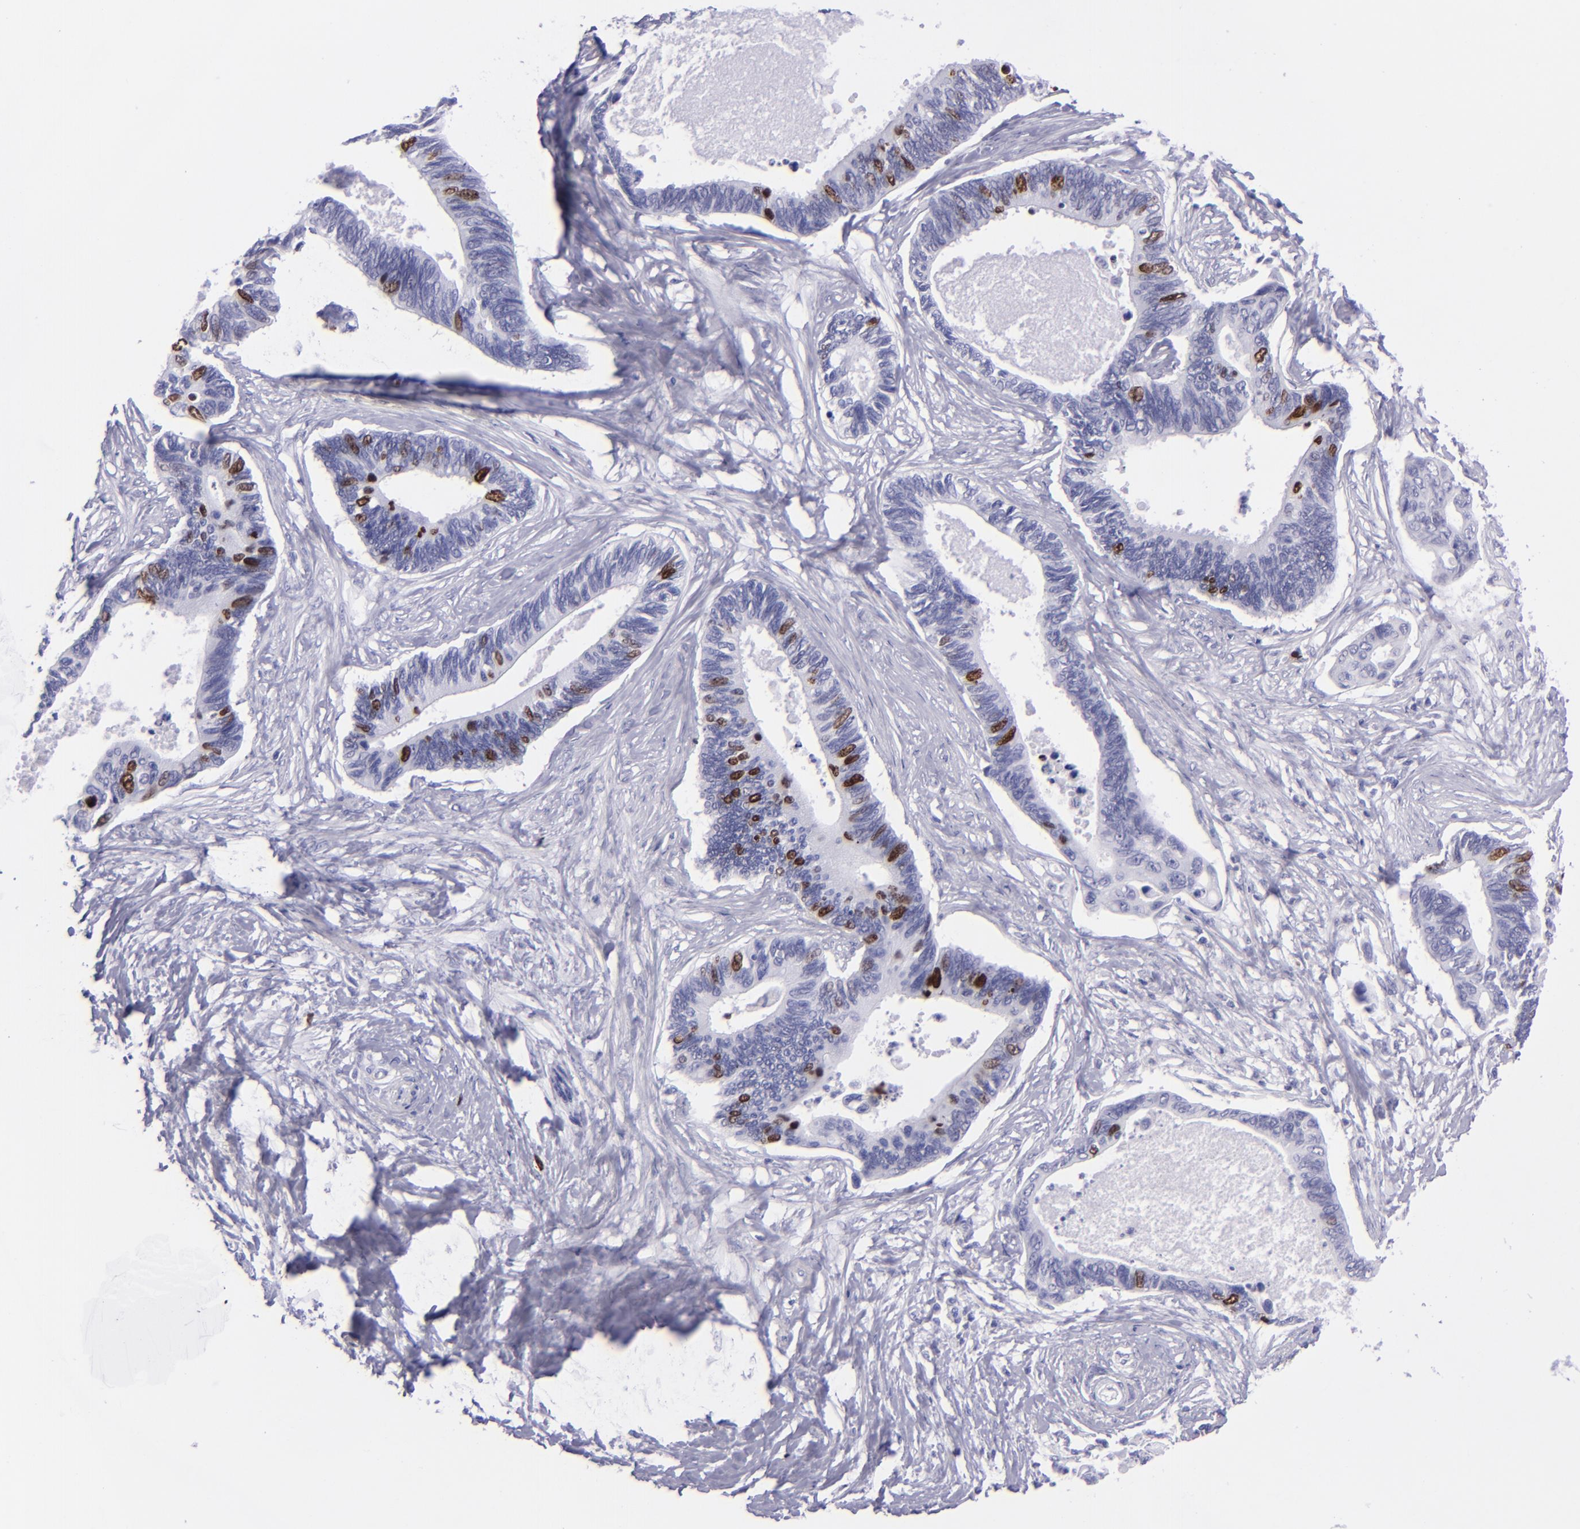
{"staining": {"intensity": "strong", "quantity": "<25%", "location": "nuclear"}, "tissue": "pancreatic cancer", "cell_type": "Tumor cells", "image_type": "cancer", "snomed": [{"axis": "morphology", "description": "Adenocarcinoma, NOS"}, {"axis": "topography", "description": "Pancreas"}], "caption": "Pancreatic cancer (adenocarcinoma) was stained to show a protein in brown. There is medium levels of strong nuclear staining in about <25% of tumor cells.", "gene": "TOP2A", "patient": {"sex": "female", "age": 70}}